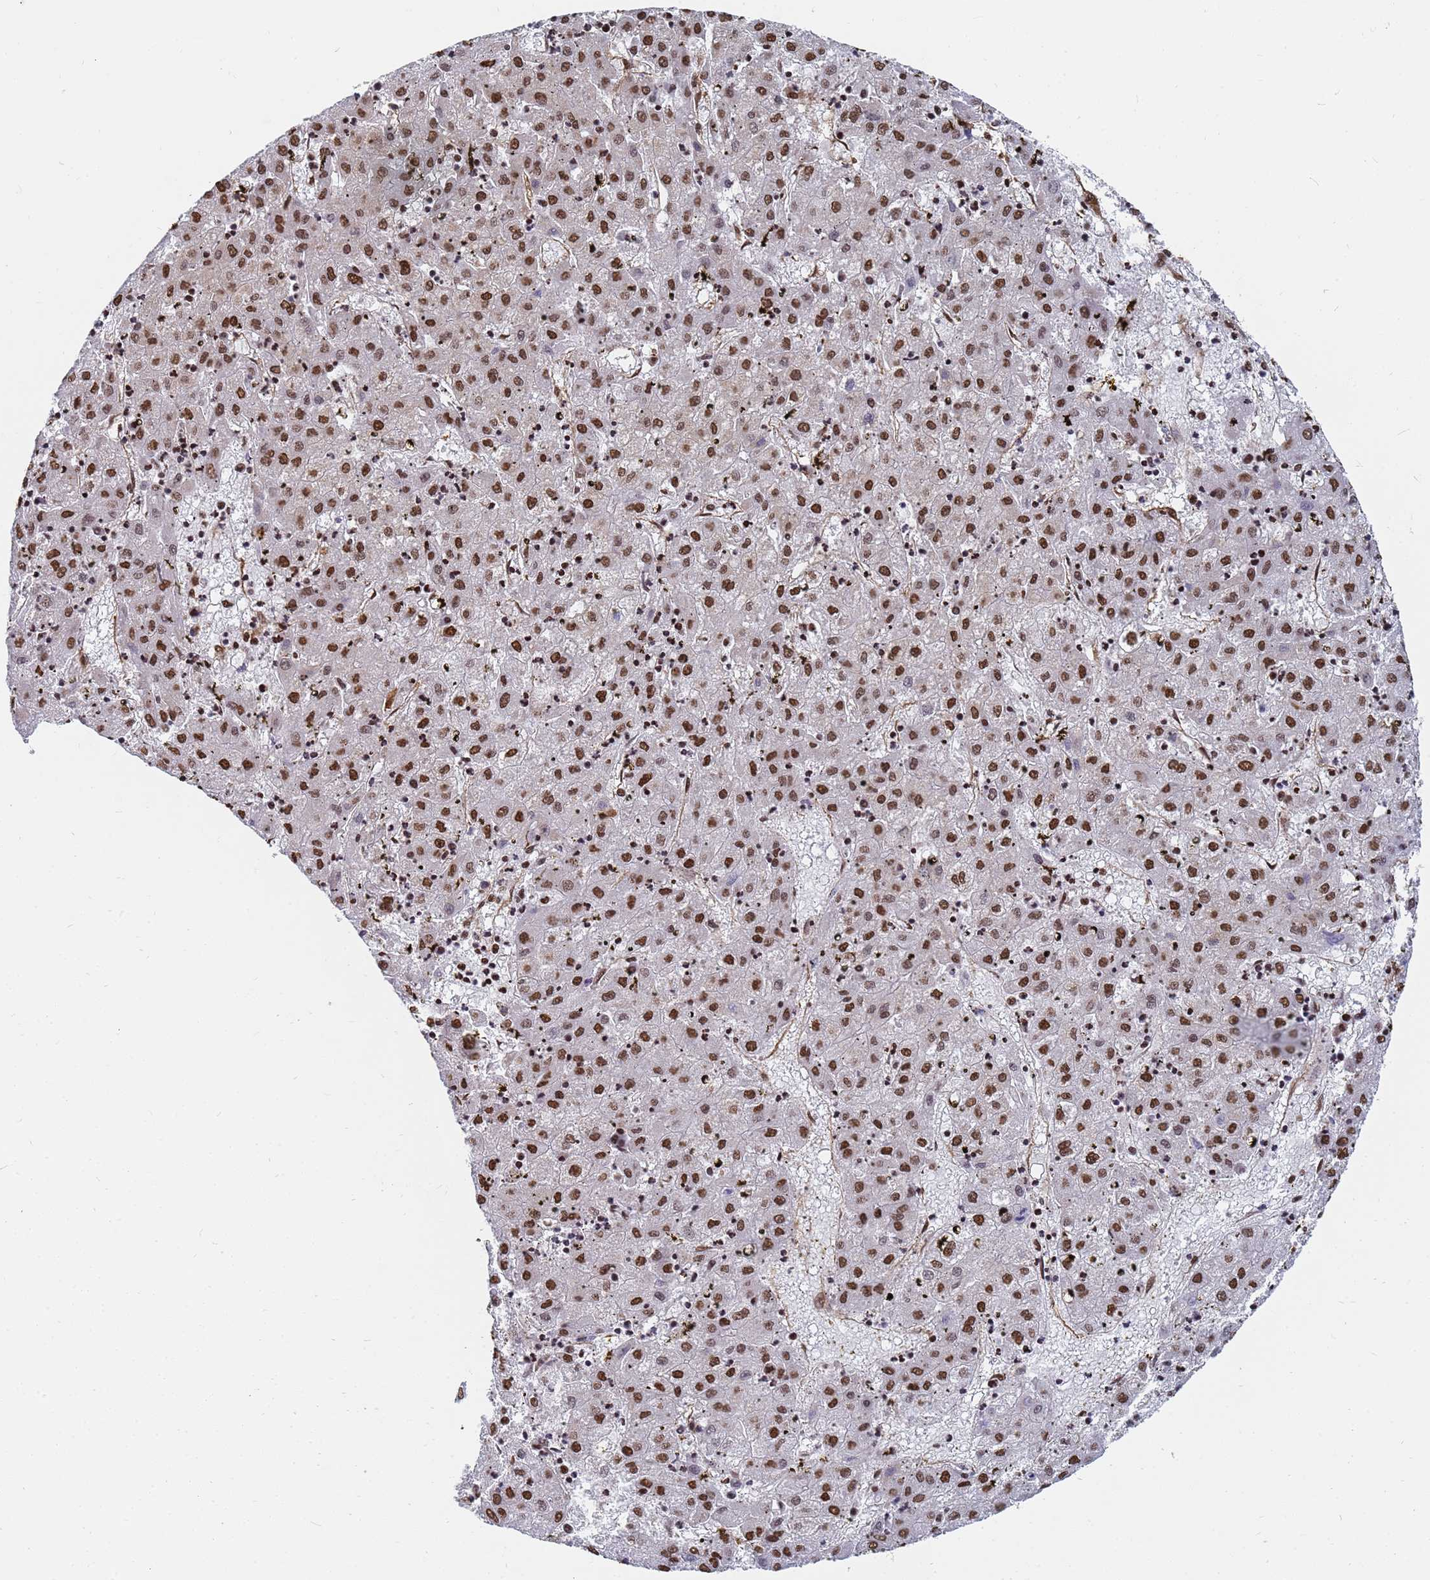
{"staining": {"intensity": "moderate", "quantity": ">75%", "location": "nuclear"}, "tissue": "liver cancer", "cell_type": "Tumor cells", "image_type": "cancer", "snomed": [{"axis": "morphology", "description": "Carcinoma, Hepatocellular, NOS"}, {"axis": "topography", "description": "Liver"}], "caption": "Protein staining by immunohistochemistry reveals moderate nuclear staining in approximately >75% of tumor cells in liver cancer. (Brightfield microscopy of DAB IHC at high magnification).", "gene": "RAVER2", "patient": {"sex": "male", "age": 72}}